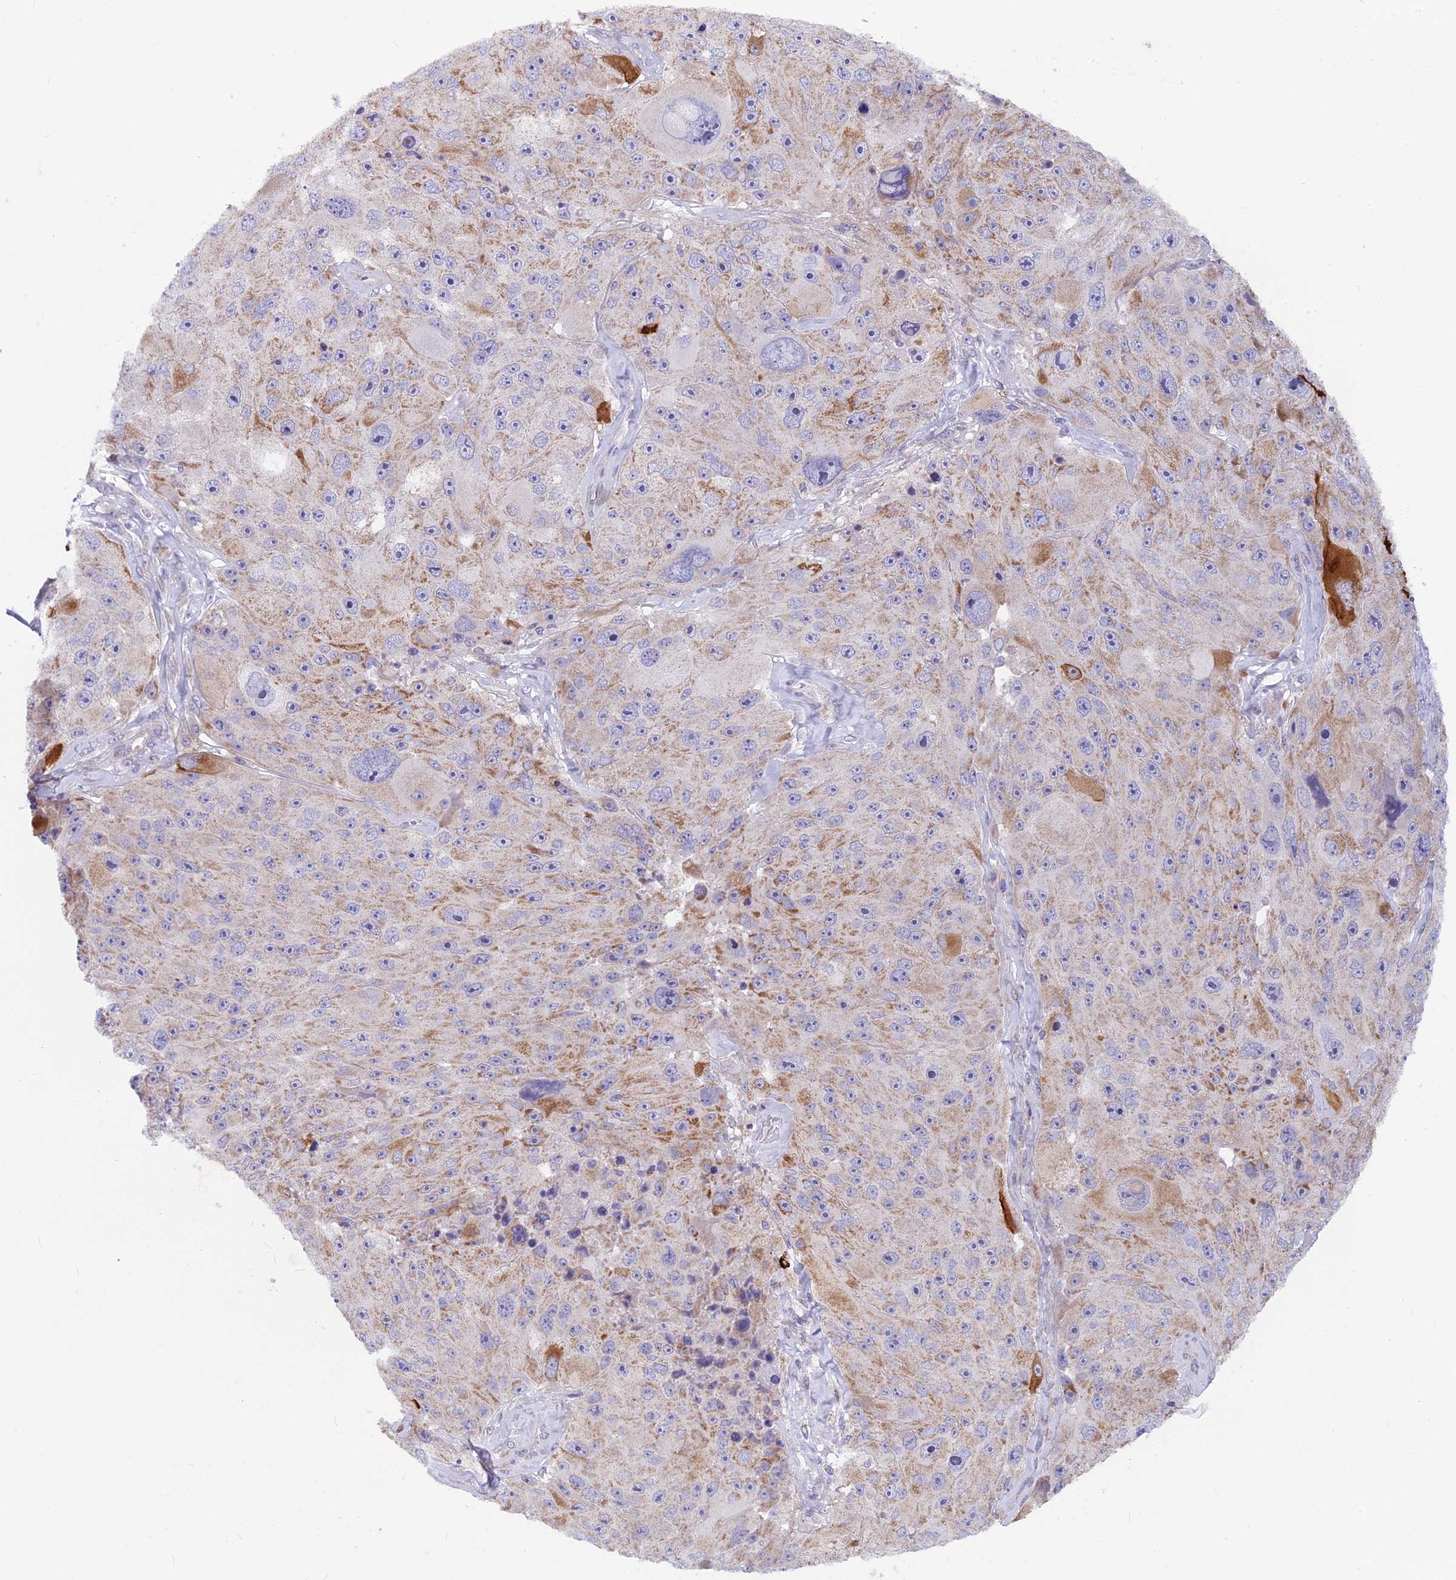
{"staining": {"intensity": "weak", "quantity": ">75%", "location": "cytoplasmic/membranous"}, "tissue": "melanoma", "cell_type": "Tumor cells", "image_type": "cancer", "snomed": [{"axis": "morphology", "description": "Malignant melanoma, Metastatic site"}, {"axis": "topography", "description": "Lymph node"}], "caption": "Melanoma stained with IHC exhibits weak cytoplasmic/membranous staining in about >75% of tumor cells.", "gene": "PLAC9", "patient": {"sex": "male", "age": 62}}